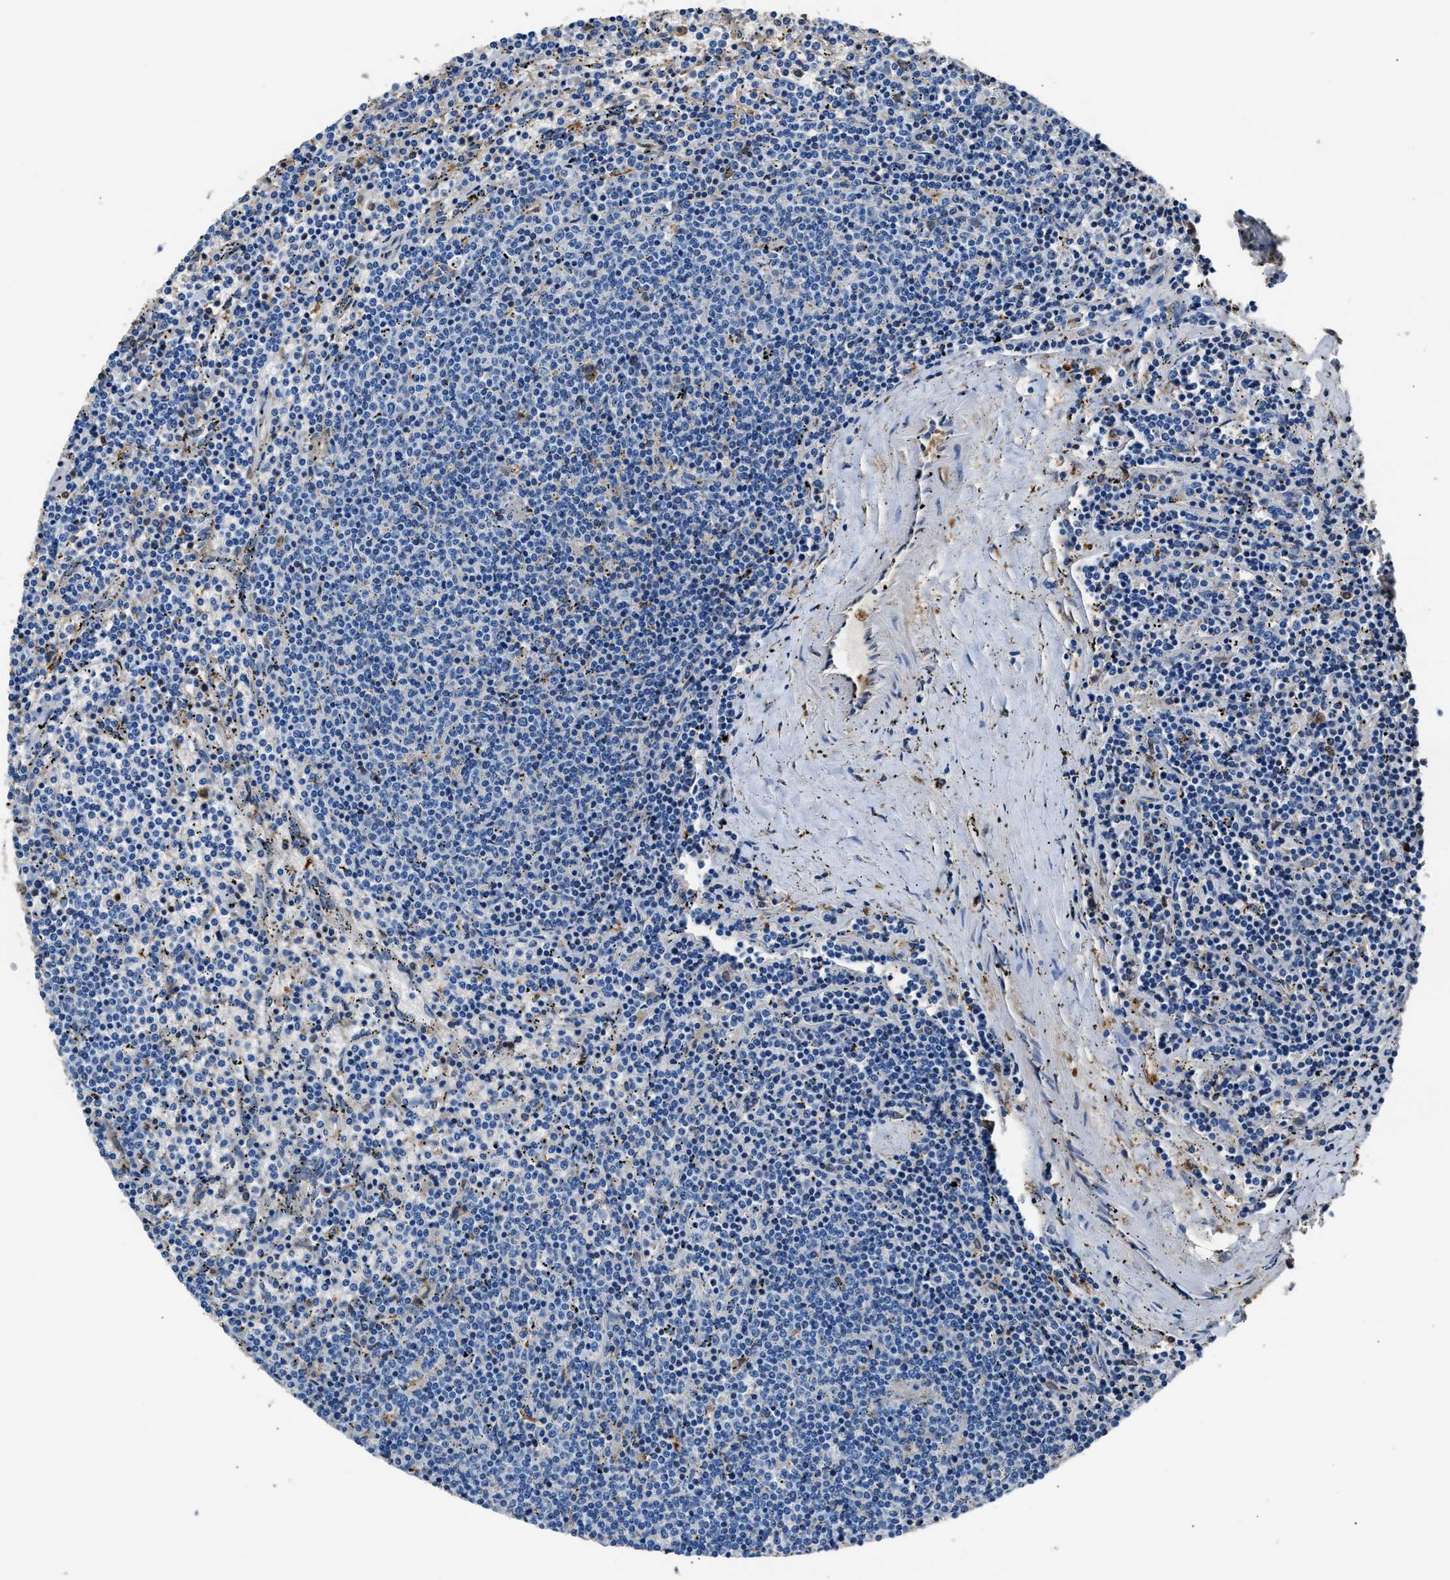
{"staining": {"intensity": "negative", "quantity": "none", "location": "none"}, "tissue": "lymphoma", "cell_type": "Tumor cells", "image_type": "cancer", "snomed": [{"axis": "morphology", "description": "Malignant lymphoma, non-Hodgkin's type, Low grade"}, {"axis": "topography", "description": "Spleen"}], "caption": "Micrograph shows no significant protein expression in tumor cells of lymphoma.", "gene": "GSTP1", "patient": {"sex": "female", "age": 50}}